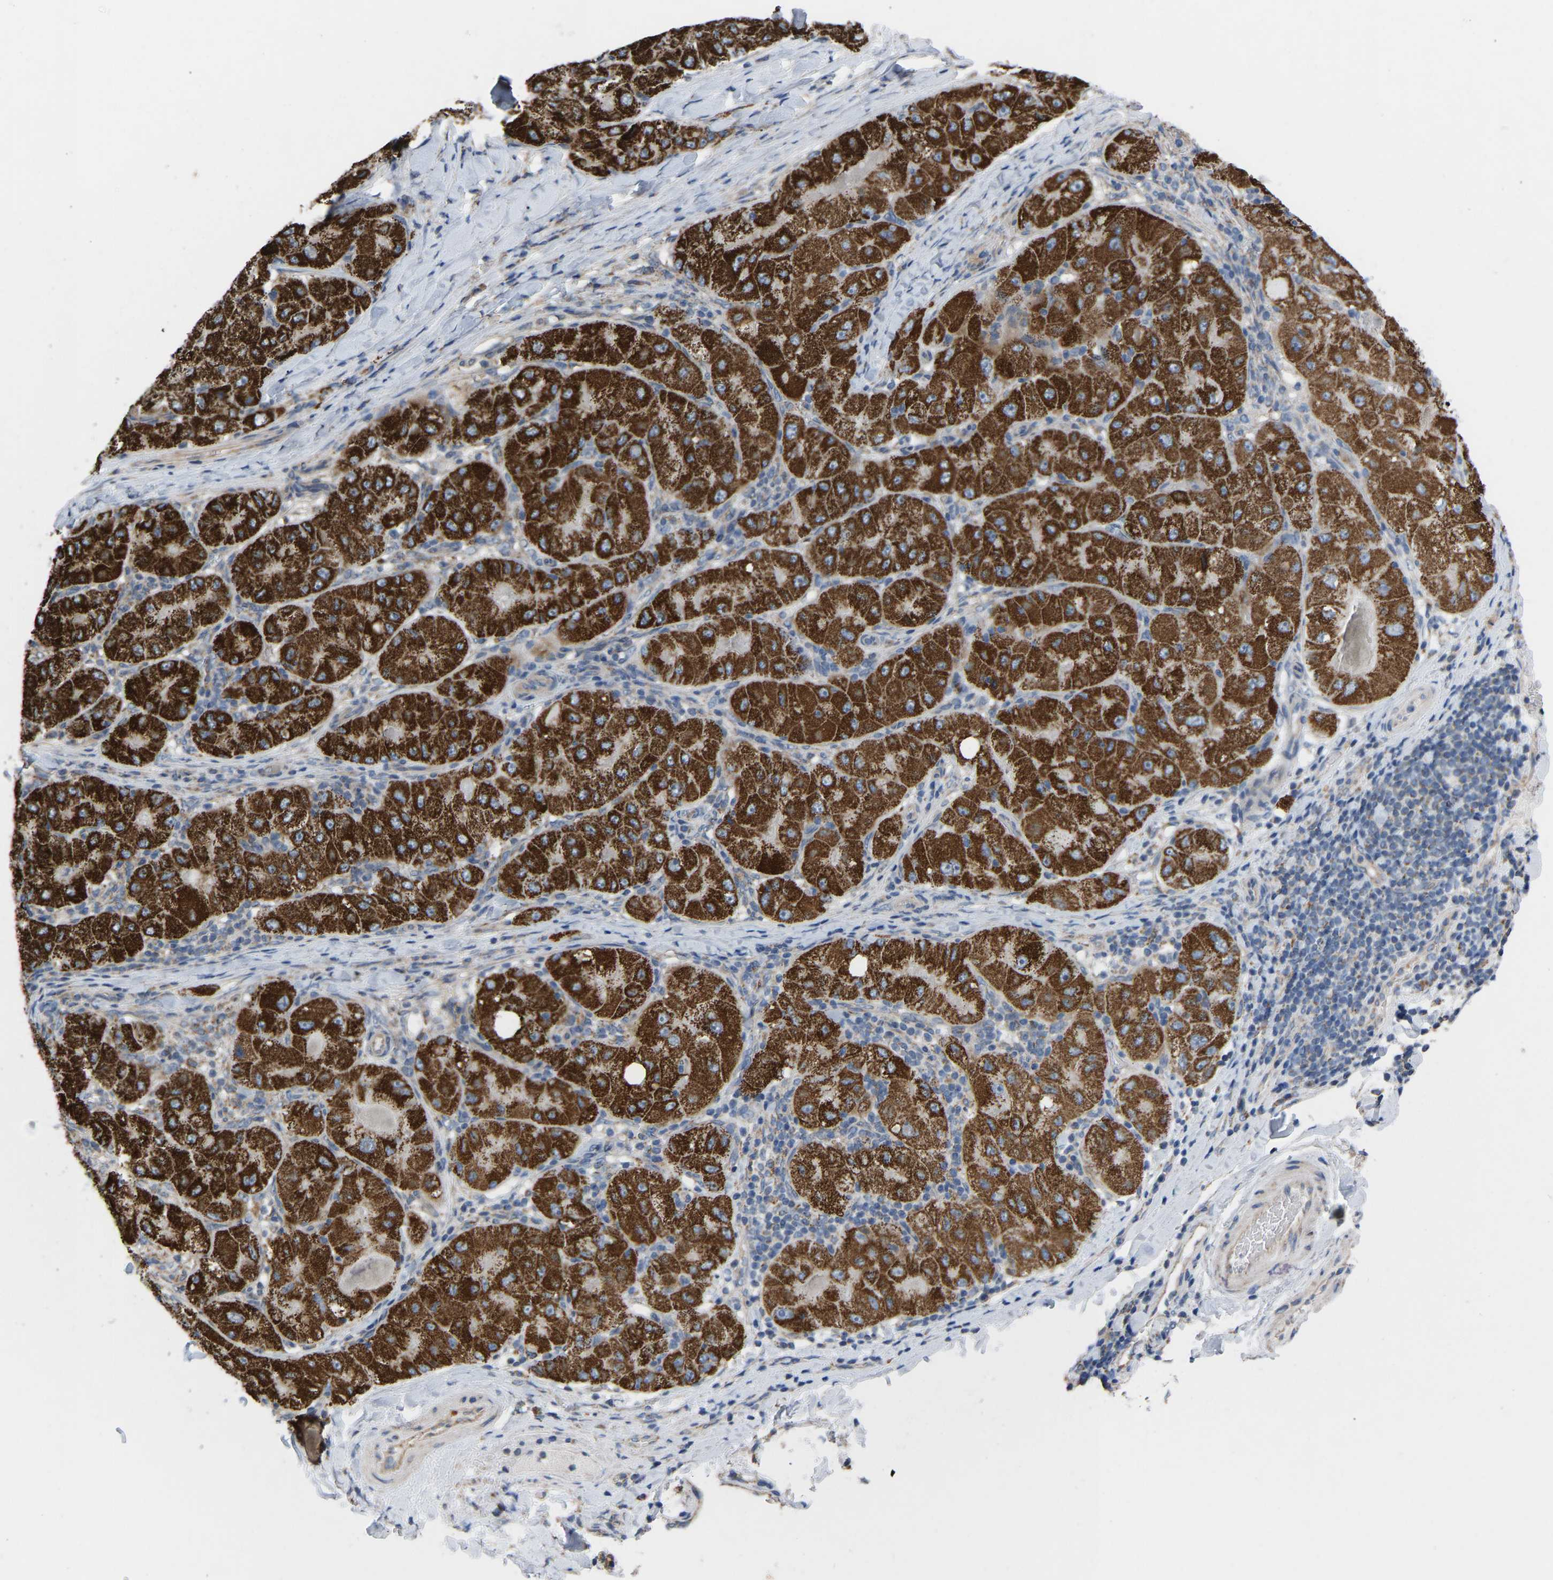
{"staining": {"intensity": "strong", "quantity": ">75%", "location": "cytoplasmic/membranous"}, "tissue": "liver cancer", "cell_type": "Tumor cells", "image_type": "cancer", "snomed": [{"axis": "morphology", "description": "Carcinoma, Hepatocellular, NOS"}, {"axis": "topography", "description": "Liver"}], "caption": "IHC (DAB (3,3'-diaminobenzidine)) staining of liver cancer (hepatocellular carcinoma) demonstrates strong cytoplasmic/membranous protein positivity in about >75% of tumor cells.", "gene": "BCL10", "patient": {"sex": "male", "age": 80}}